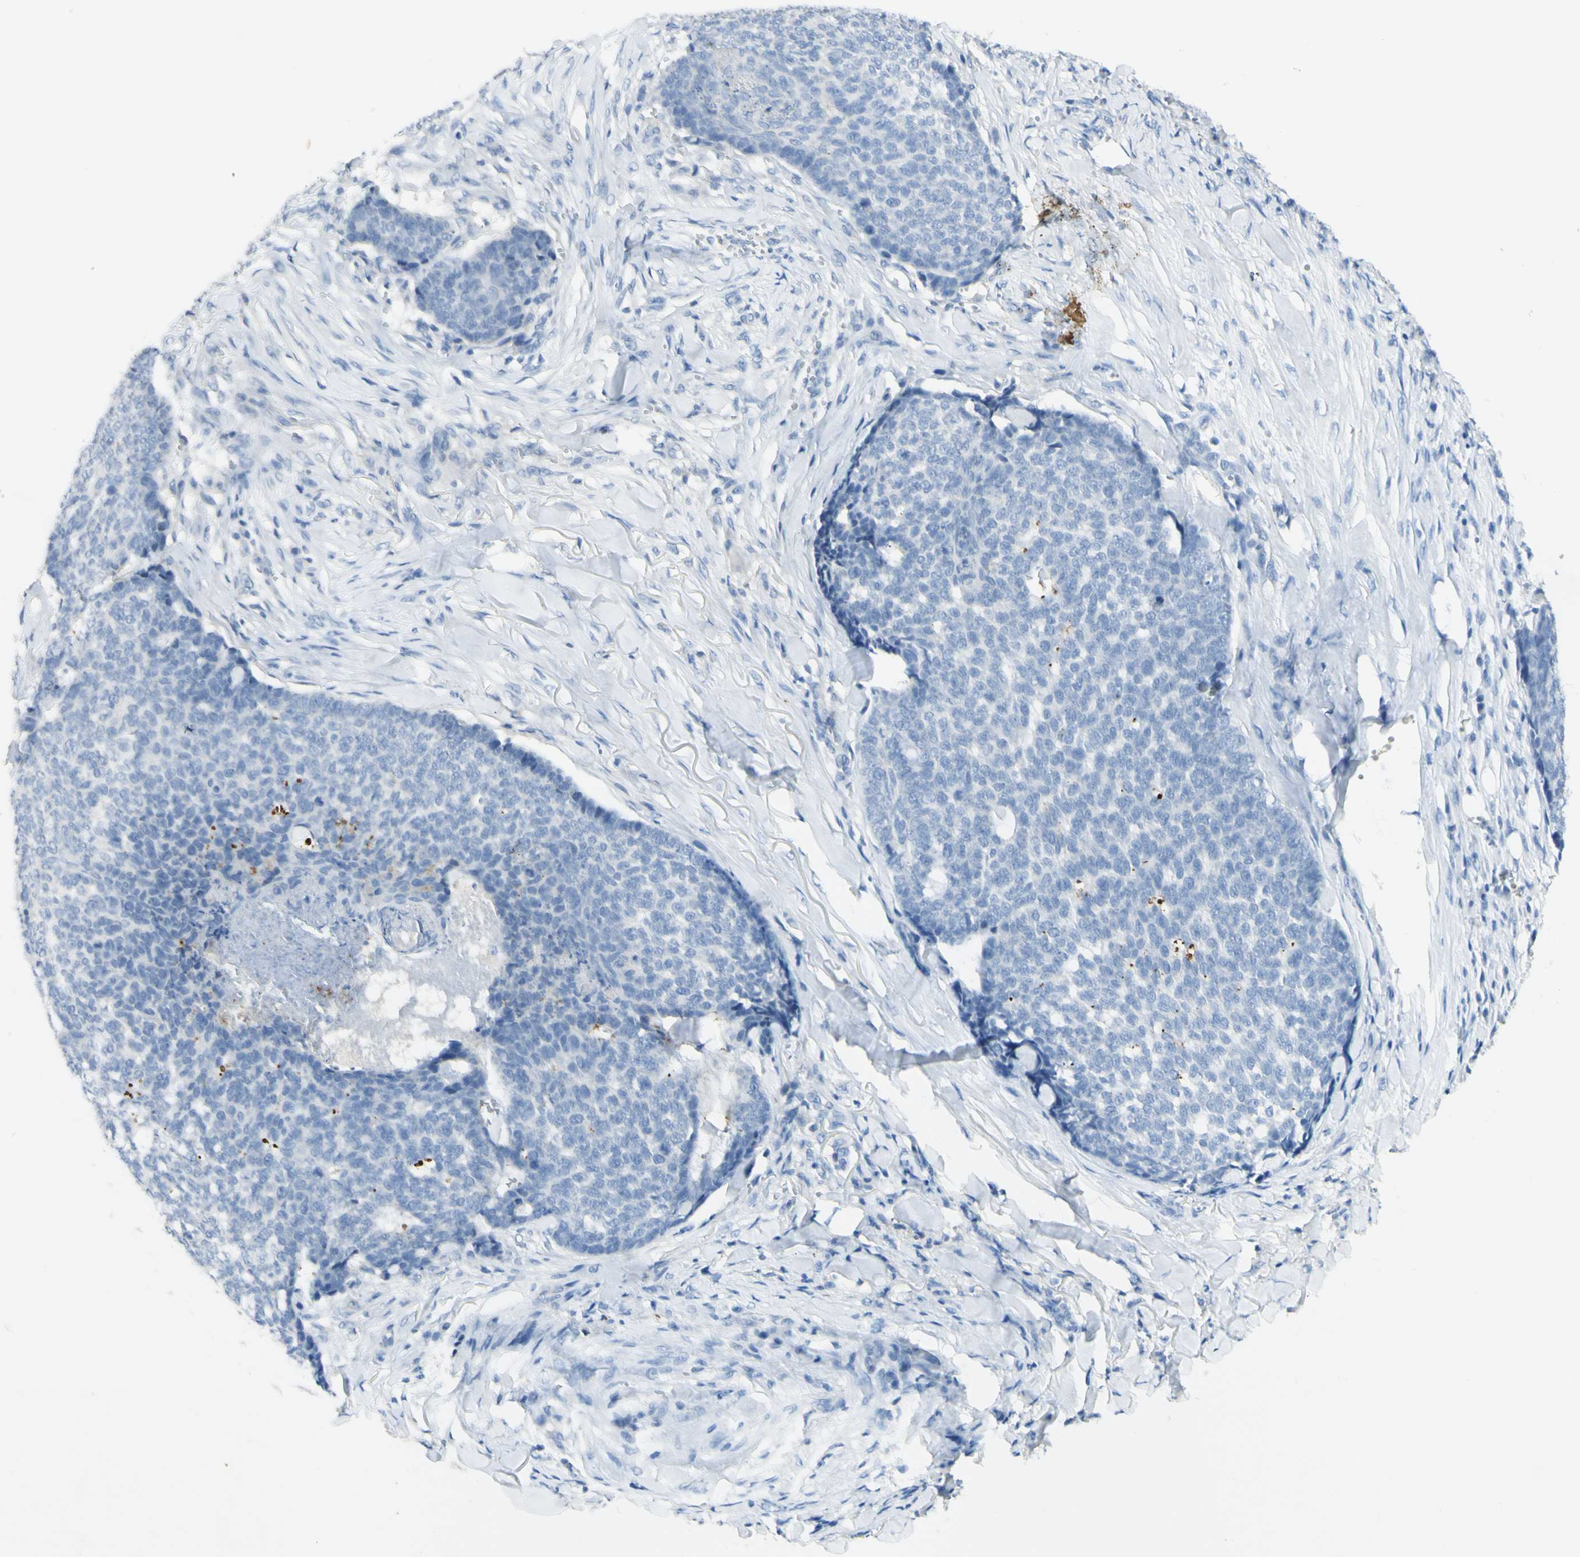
{"staining": {"intensity": "negative", "quantity": "none", "location": "none"}, "tissue": "skin cancer", "cell_type": "Tumor cells", "image_type": "cancer", "snomed": [{"axis": "morphology", "description": "Basal cell carcinoma"}, {"axis": "topography", "description": "Skin"}], "caption": "Human skin basal cell carcinoma stained for a protein using immunohistochemistry (IHC) exhibits no expression in tumor cells.", "gene": "GDF15", "patient": {"sex": "male", "age": 84}}